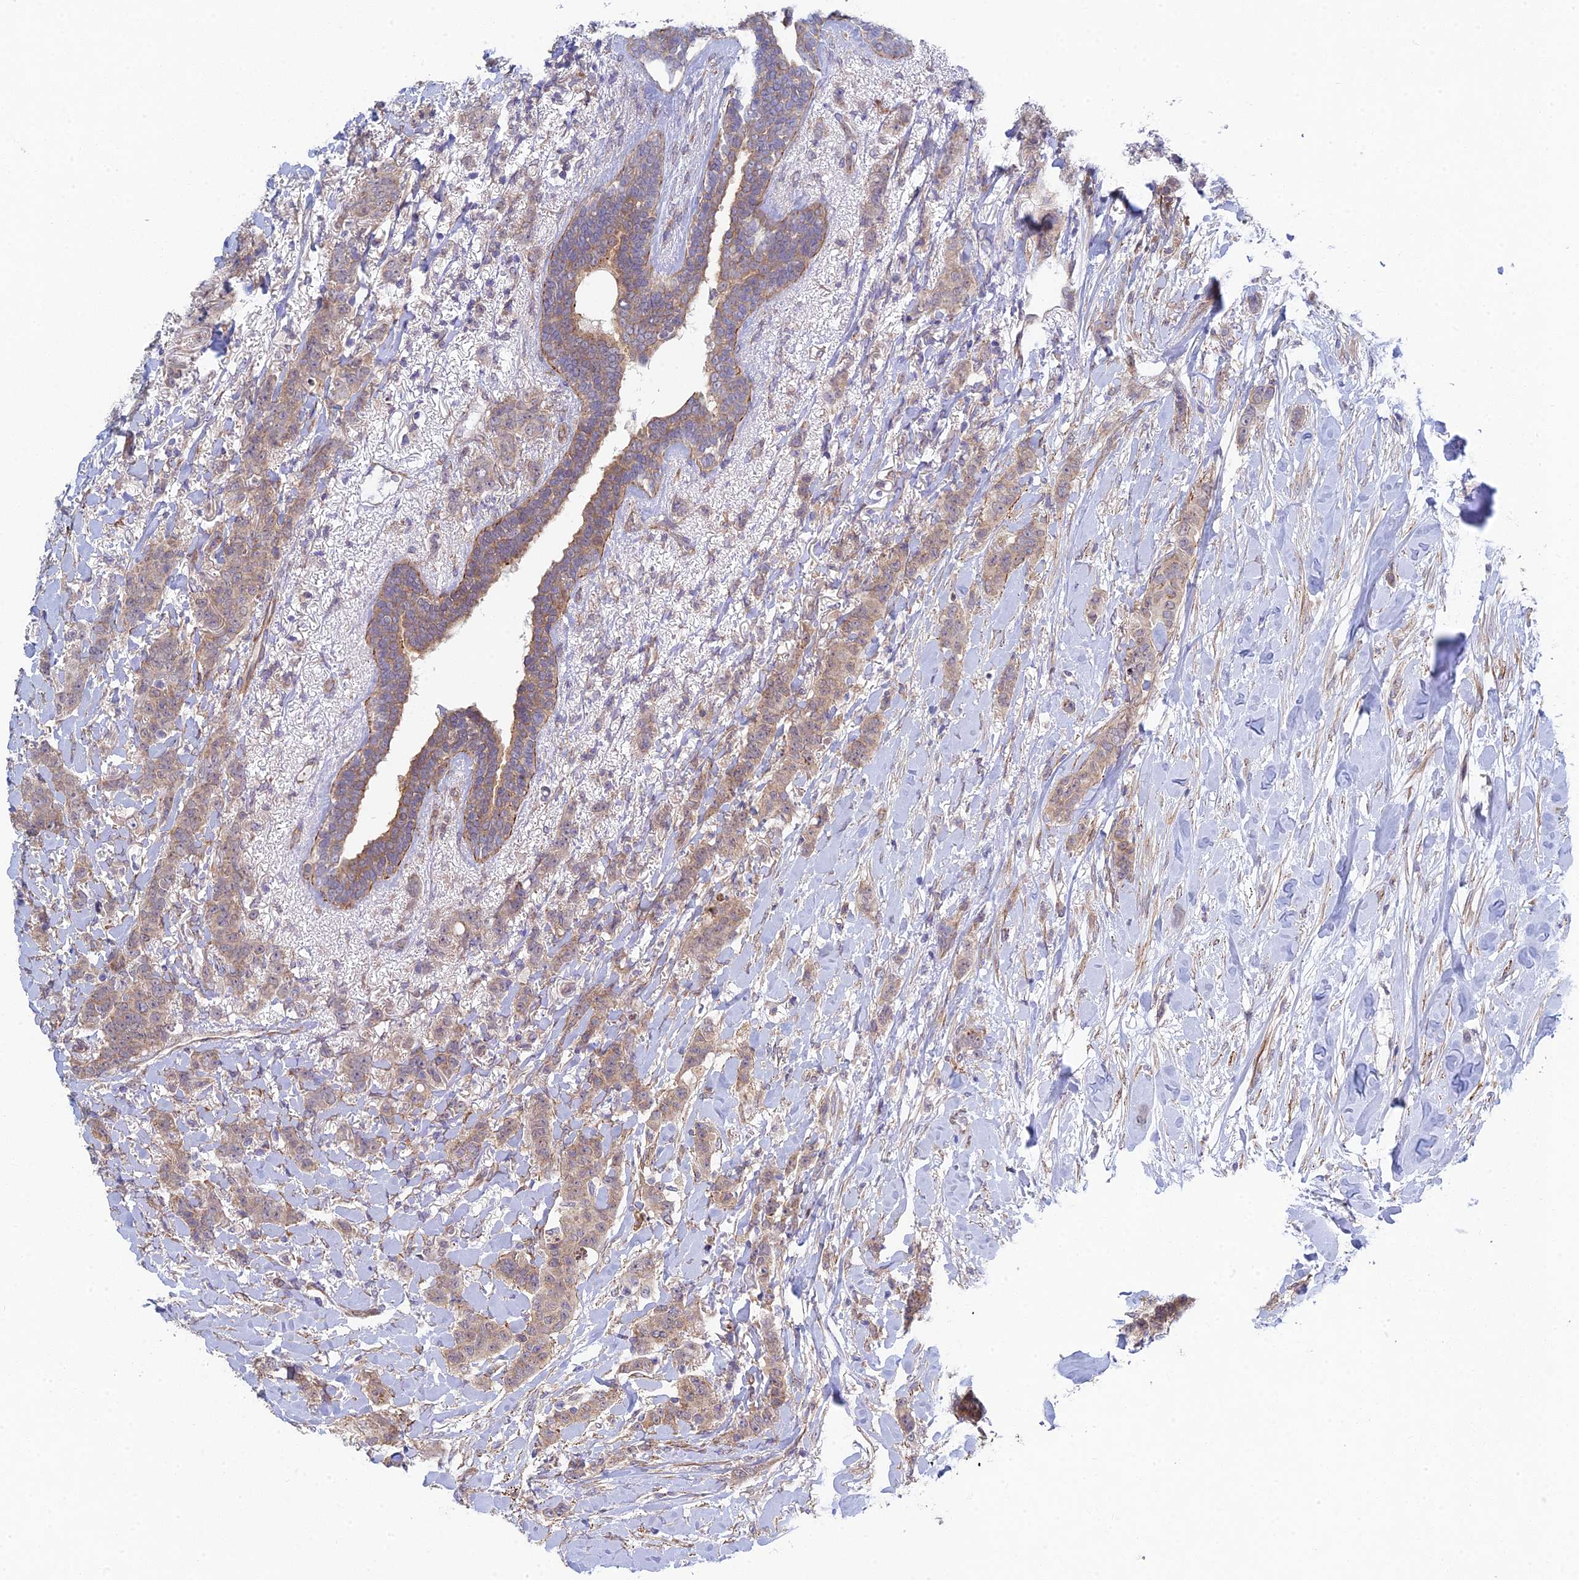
{"staining": {"intensity": "weak", "quantity": ">75%", "location": "cytoplasmic/membranous"}, "tissue": "breast cancer", "cell_type": "Tumor cells", "image_type": "cancer", "snomed": [{"axis": "morphology", "description": "Duct carcinoma"}, {"axis": "topography", "description": "Breast"}], "caption": "Immunohistochemistry (IHC) (DAB) staining of breast cancer demonstrates weak cytoplasmic/membranous protein positivity in about >75% of tumor cells. Immunohistochemistry (IHC) stains the protein in brown and the nuclei are stained blue.", "gene": "INCA1", "patient": {"sex": "female", "age": 40}}